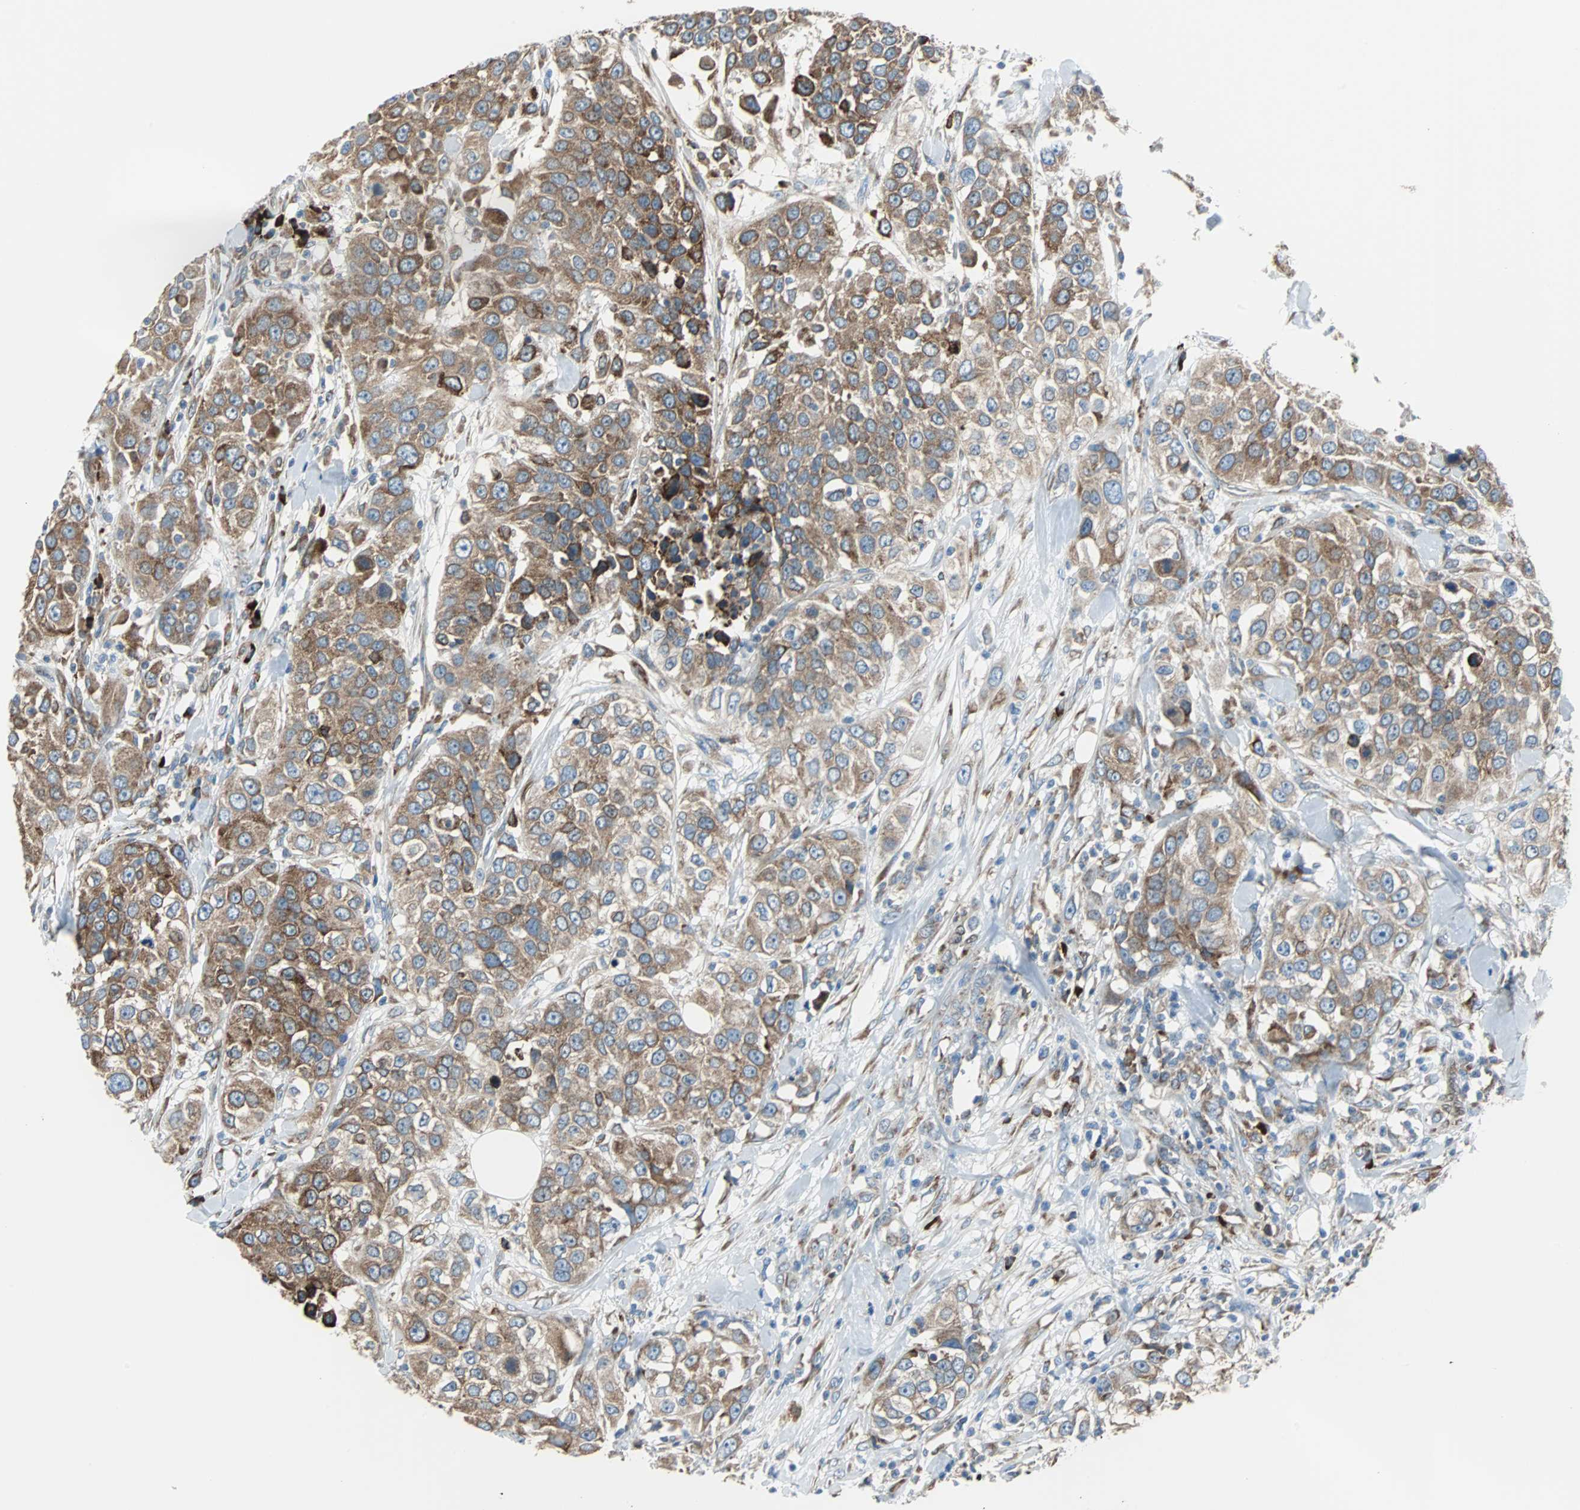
{"staining": {"intensity": "moderate", "quantity": ">75%", "location": "cytoplasmic/membranous"}, "tissue": "urothelial cancer", "cell_type": "Tumor cells", "image_type": "cancer", "snomed": [{"axis": "morphology", "description": "Urothelial carcinoma, High grade"}, {"axis": "topography", "description": "Urinary bladder"}], "caption": "A histopathology image of human urothelial cancer stained for a protein demonstrates moderate cytoplasmic/membranous brown staining in tumor cells.", "gene": "PDIA4", "patient": {"sex": "female", "age": 80}}